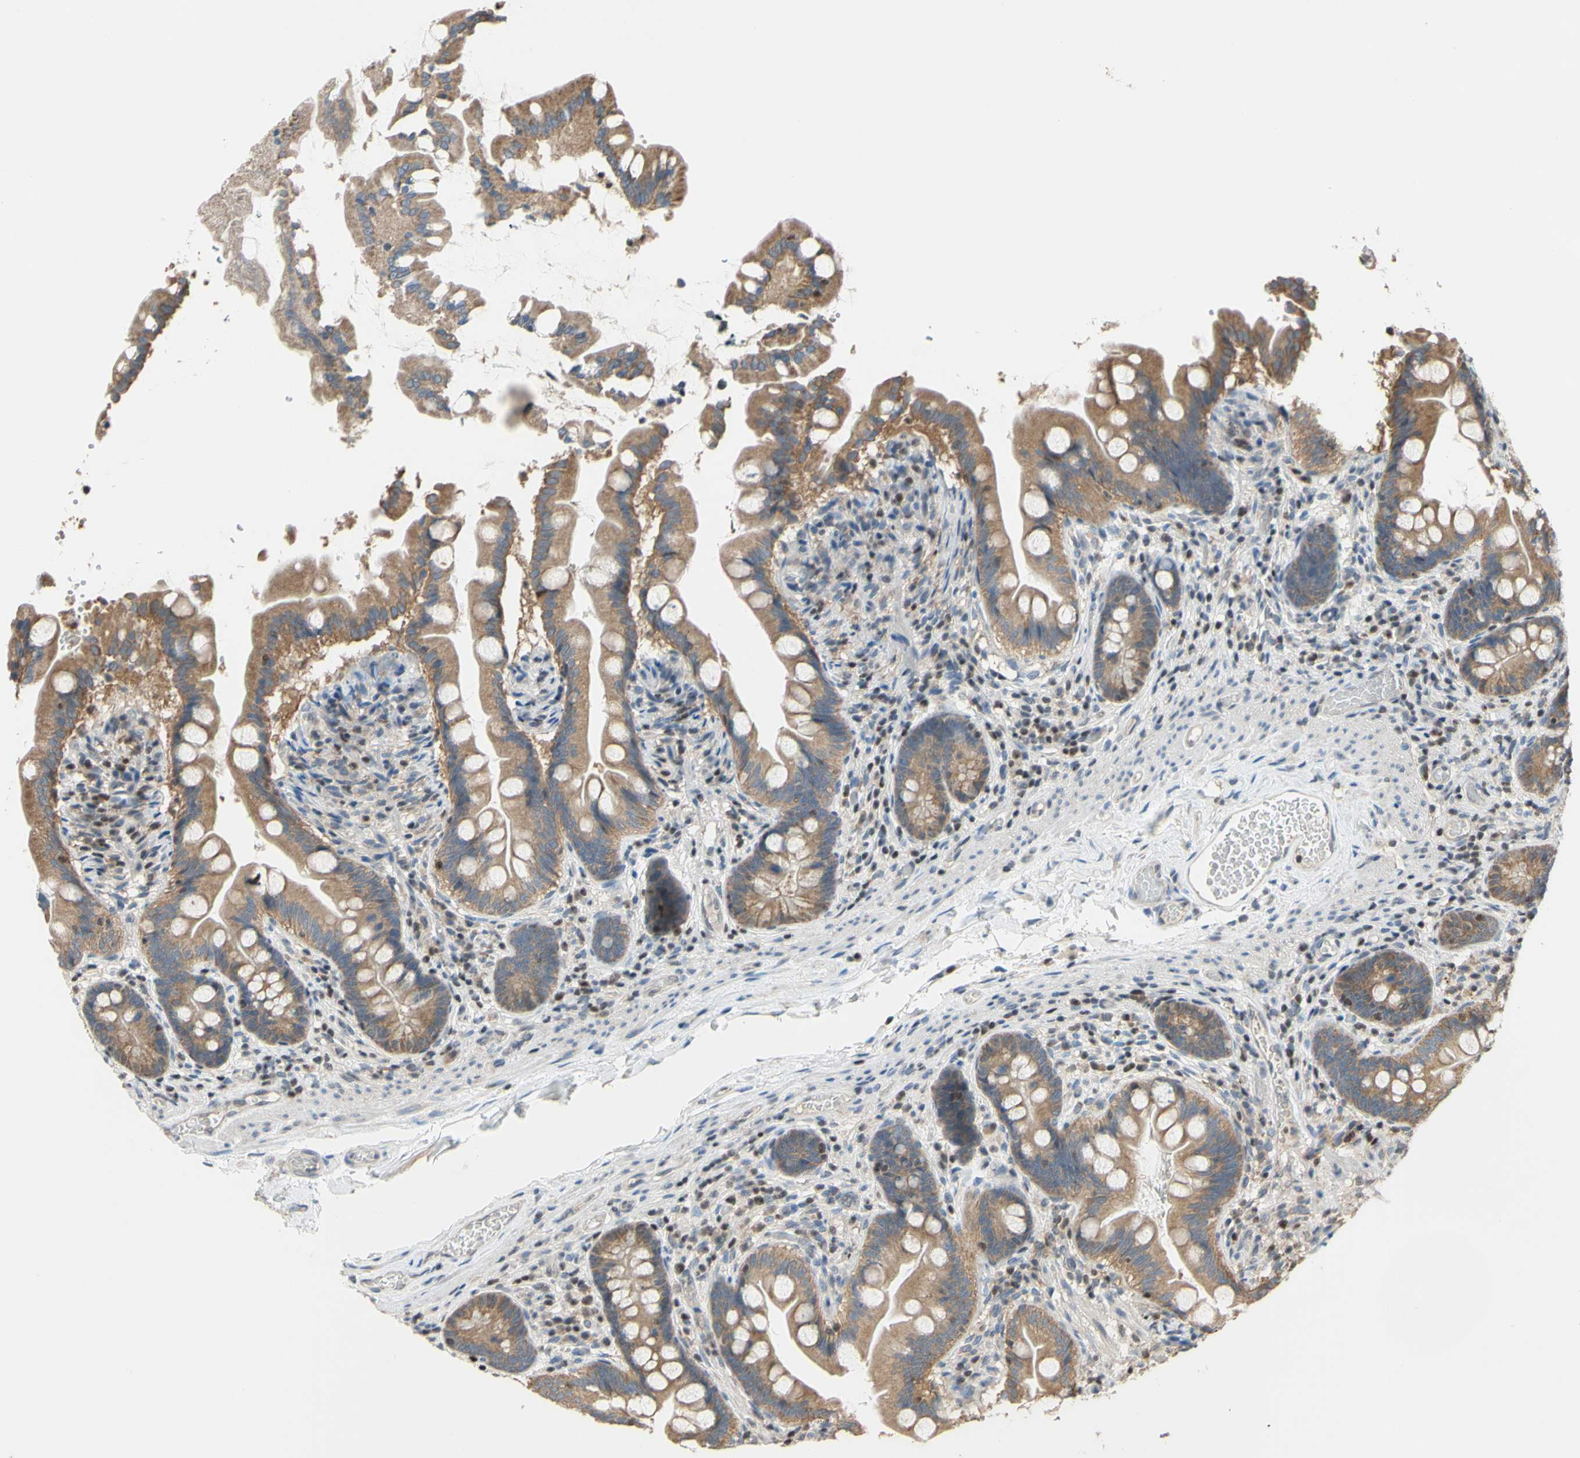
{"staining": {"intensity": "moderate", "quantity": ">75%", "location": "cytoplasmic/membranous"}, "tissue": "small intestine", "cell_type": "Glandular cells", "image_type": "normal", "snomed": [{"axis": "morphology", "description": "Normal tissue, NOS"}, {"axis": "topography", "description": "Small intestine"}], "caption": "About >75% of glandular cells in normal human small intestine demonstrate moderate cytoplasmic/membranous protein positivity as visualized by brown immunohistochemical staining.", "gene": "SP4", "patient": {"sex": "female", "age": 56}}